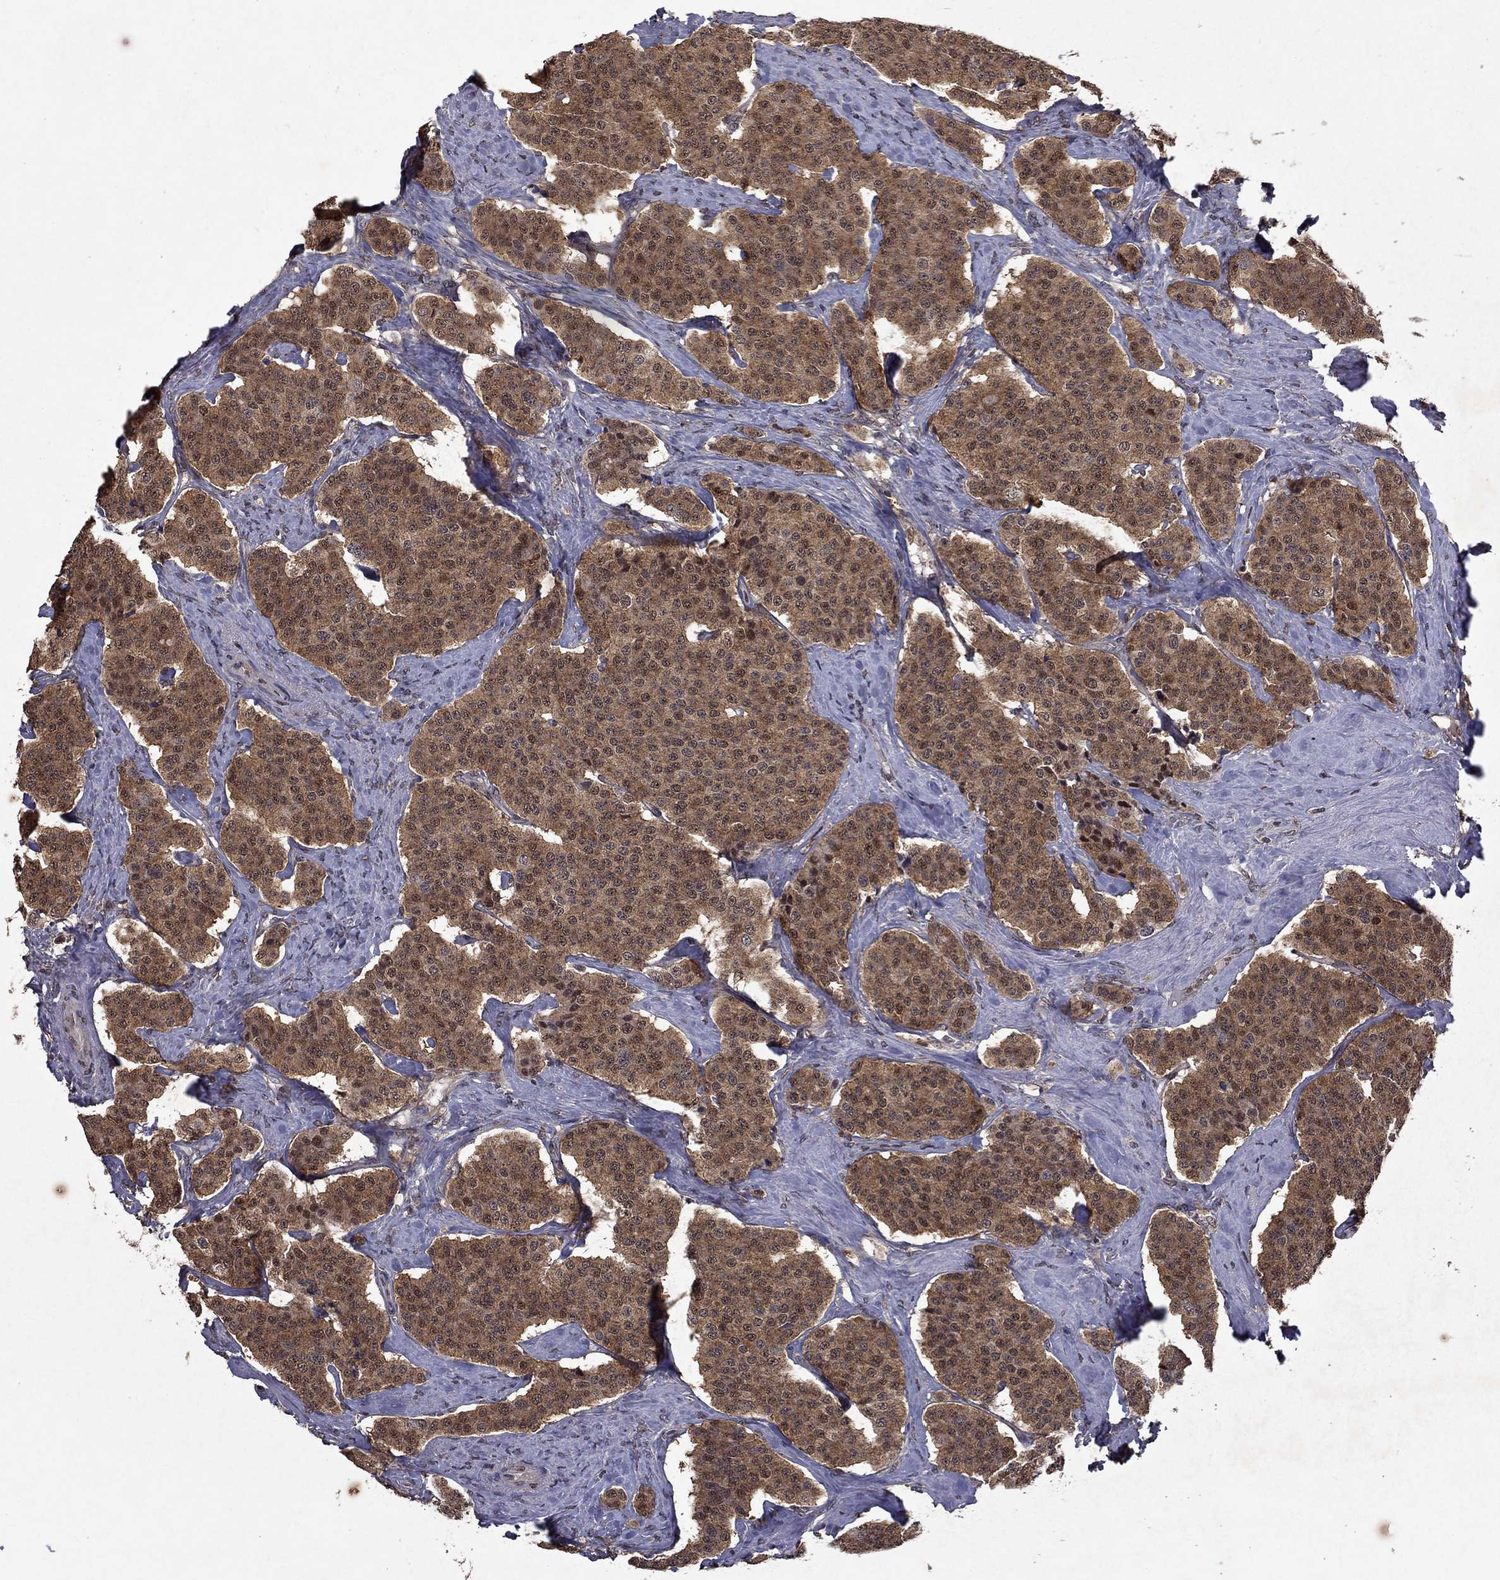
{"staining": {"intensity": "moderate", "quantity": ">75%", "location": "cytoplasmic/membranous,nuclear"}, "tissue": "carcinoid", "cell_type": "Tumor cells", "image_type": "cancer", "snomed": [{"axis": "morphology", "description": "Carcinoid, malignant, NOS"}, {"axis": "topography", "description": "Small intestine"}], "caption": "Carcinoid stained with a protein marker shows moderate staining in tumor cells.", "gene": "TTC38", "patient": {"sex": "female", "age": 58}}